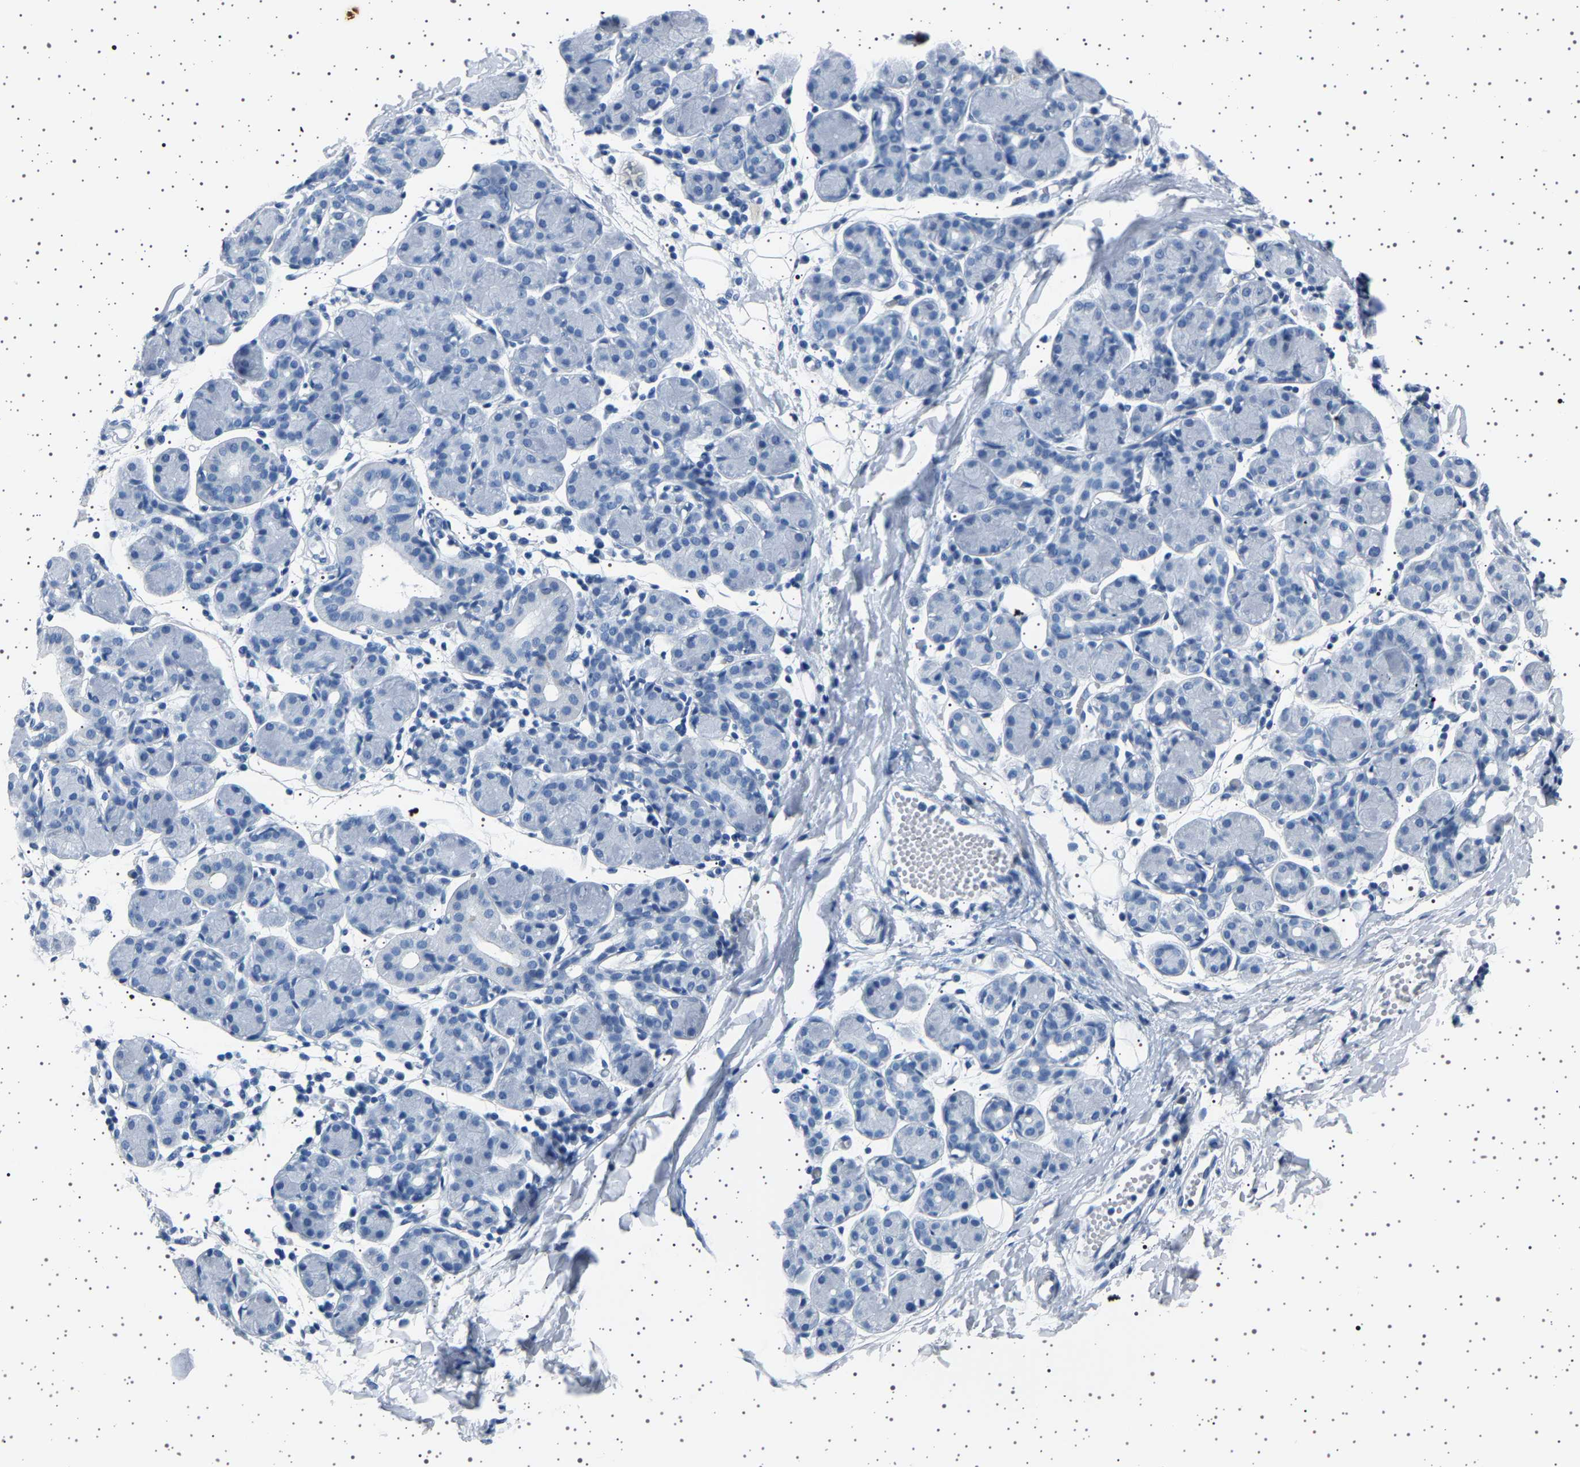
{"staining": {"intensity": "negative", "quantity": "none", "location": "none"}, "tissue": "salivary gland", "cell_type": "Glandular cells", "image_type": "normal", "snomed": [{"axis": "morphology", "description": "Normal tissue, NOS"}, {"axis": "morphology", "description": "Inflammation, NOS"}, {"axis": "topography", "description": "Lymph node"}, {"axis": "topography", "description": "Salivary gland"}], "caption": "The histopathology image reveals no significant positivity in glandular cells of salivary gland. (IHC, brightfield microscopy, high magnification).", "gene": "TFF3", "patient": {"sex": "male", "age": 3}}